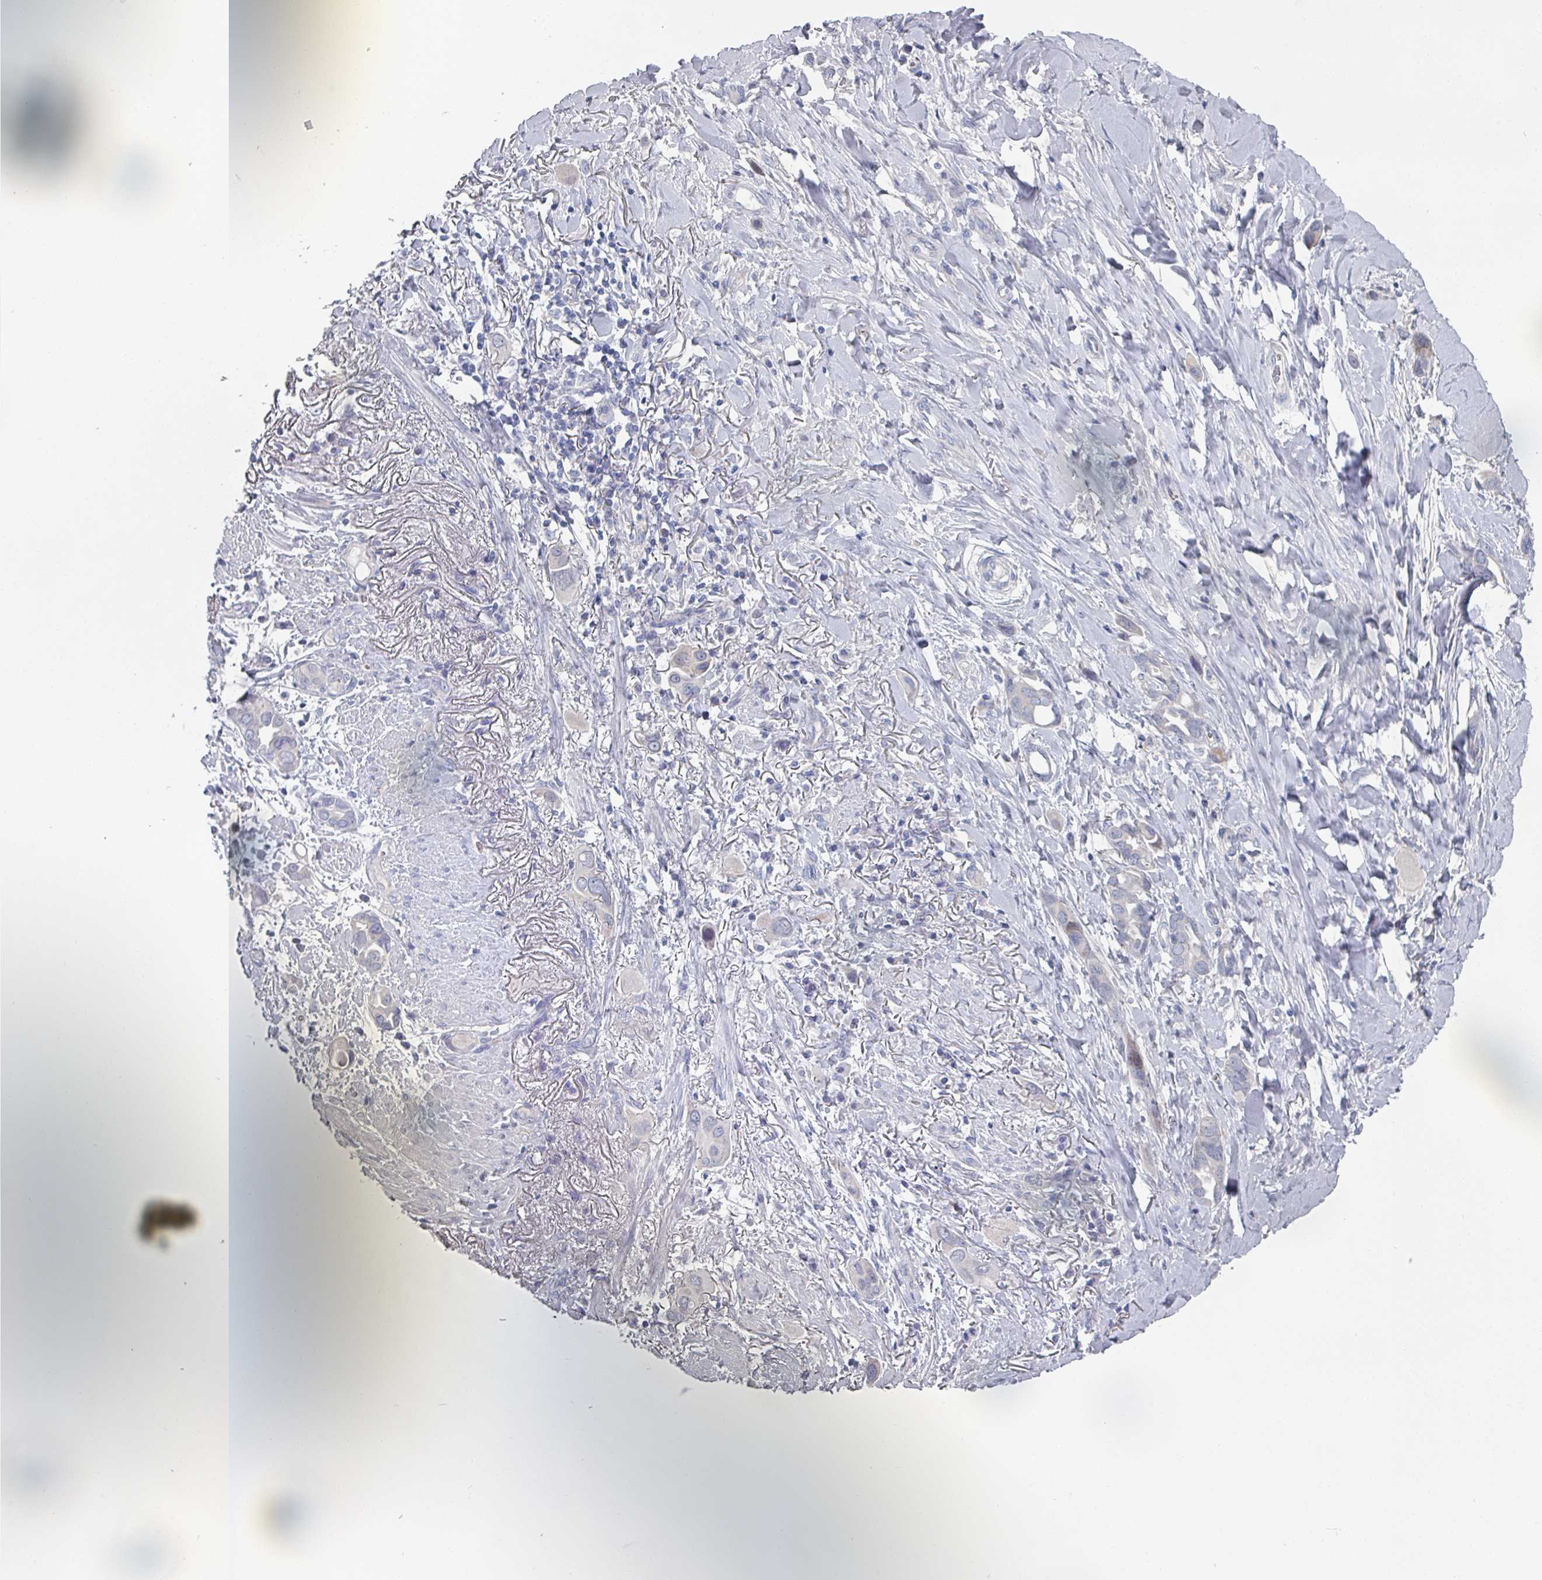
{"staining": {"intensity": "negative", "quantity": "none", "location": "none"}, "tissue": "lung cancer", "cell_type": "Tumor cells", "image_type": "cancer", "snomed": [{"axis": "morphology", "description": "Adenocarcinoma, NOS"}, {"axis": "topography", "description": "Lung"}], "caption": "Lung cancer (adenocarcinoma) was stained to show a protein in brown. There is no significant staining in tumor cells.", "gene": "EFL1", "patient": {"sex": "male", "age": 76}}